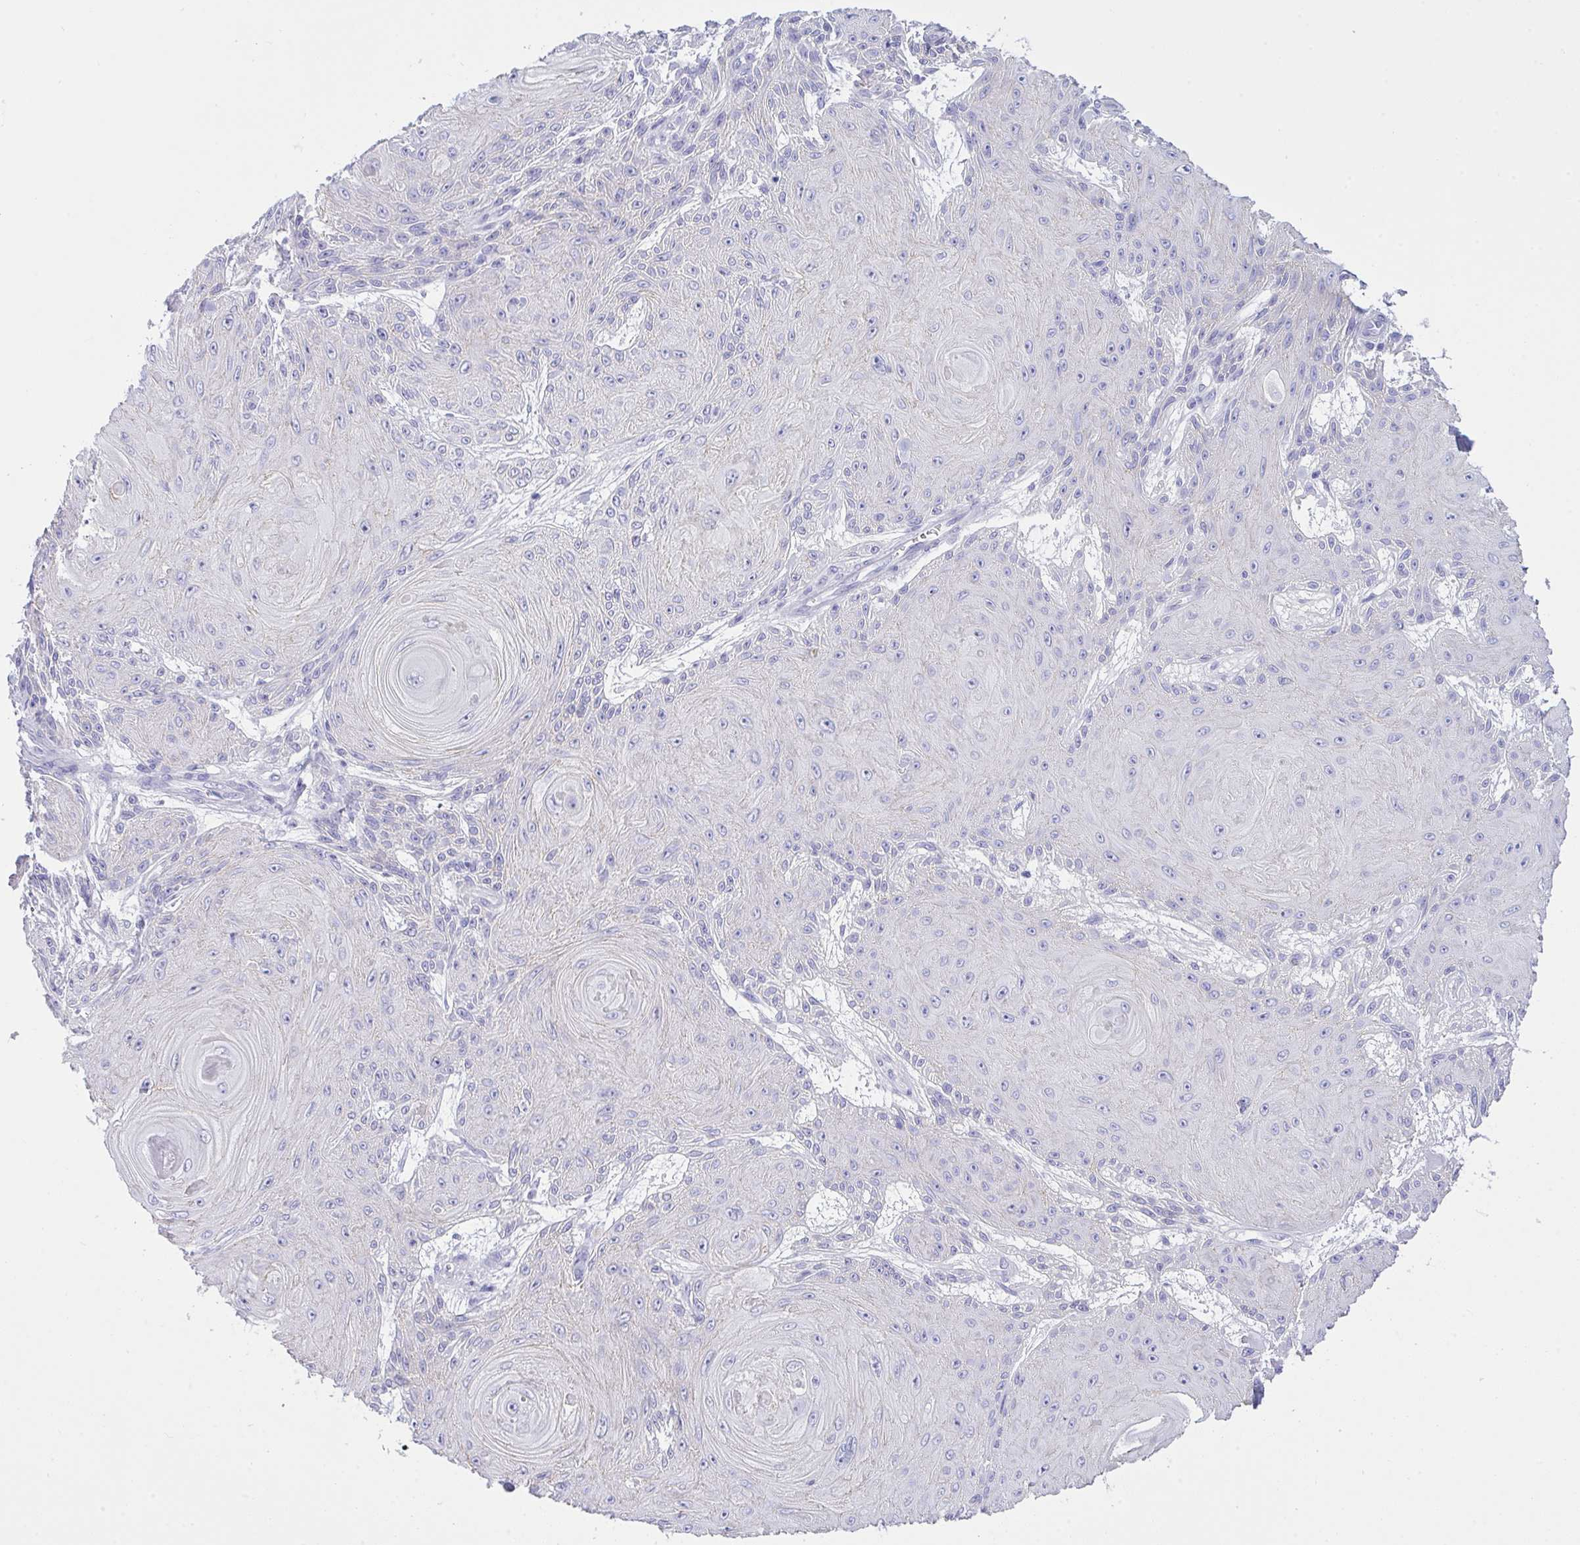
{"staining": {"intensity": "negative", "quantity": "none", "location": "none"}, "tissue": "skin cancer", "cell_type": "Tumor cells", "image_type": "cancer", "snomed": [{"axis": "morphology", "description": "Squamous cell carcinoma, NOS"}, {"axis": "topography", "description": "Skin"}], "caption": "Squamous cell carcinoma (skin) was stained to show a protein in brown. There is no significant positivity in tumor cells.", "gene": "GLB1L2", "patient": {"sex": "male", "age": 88}}